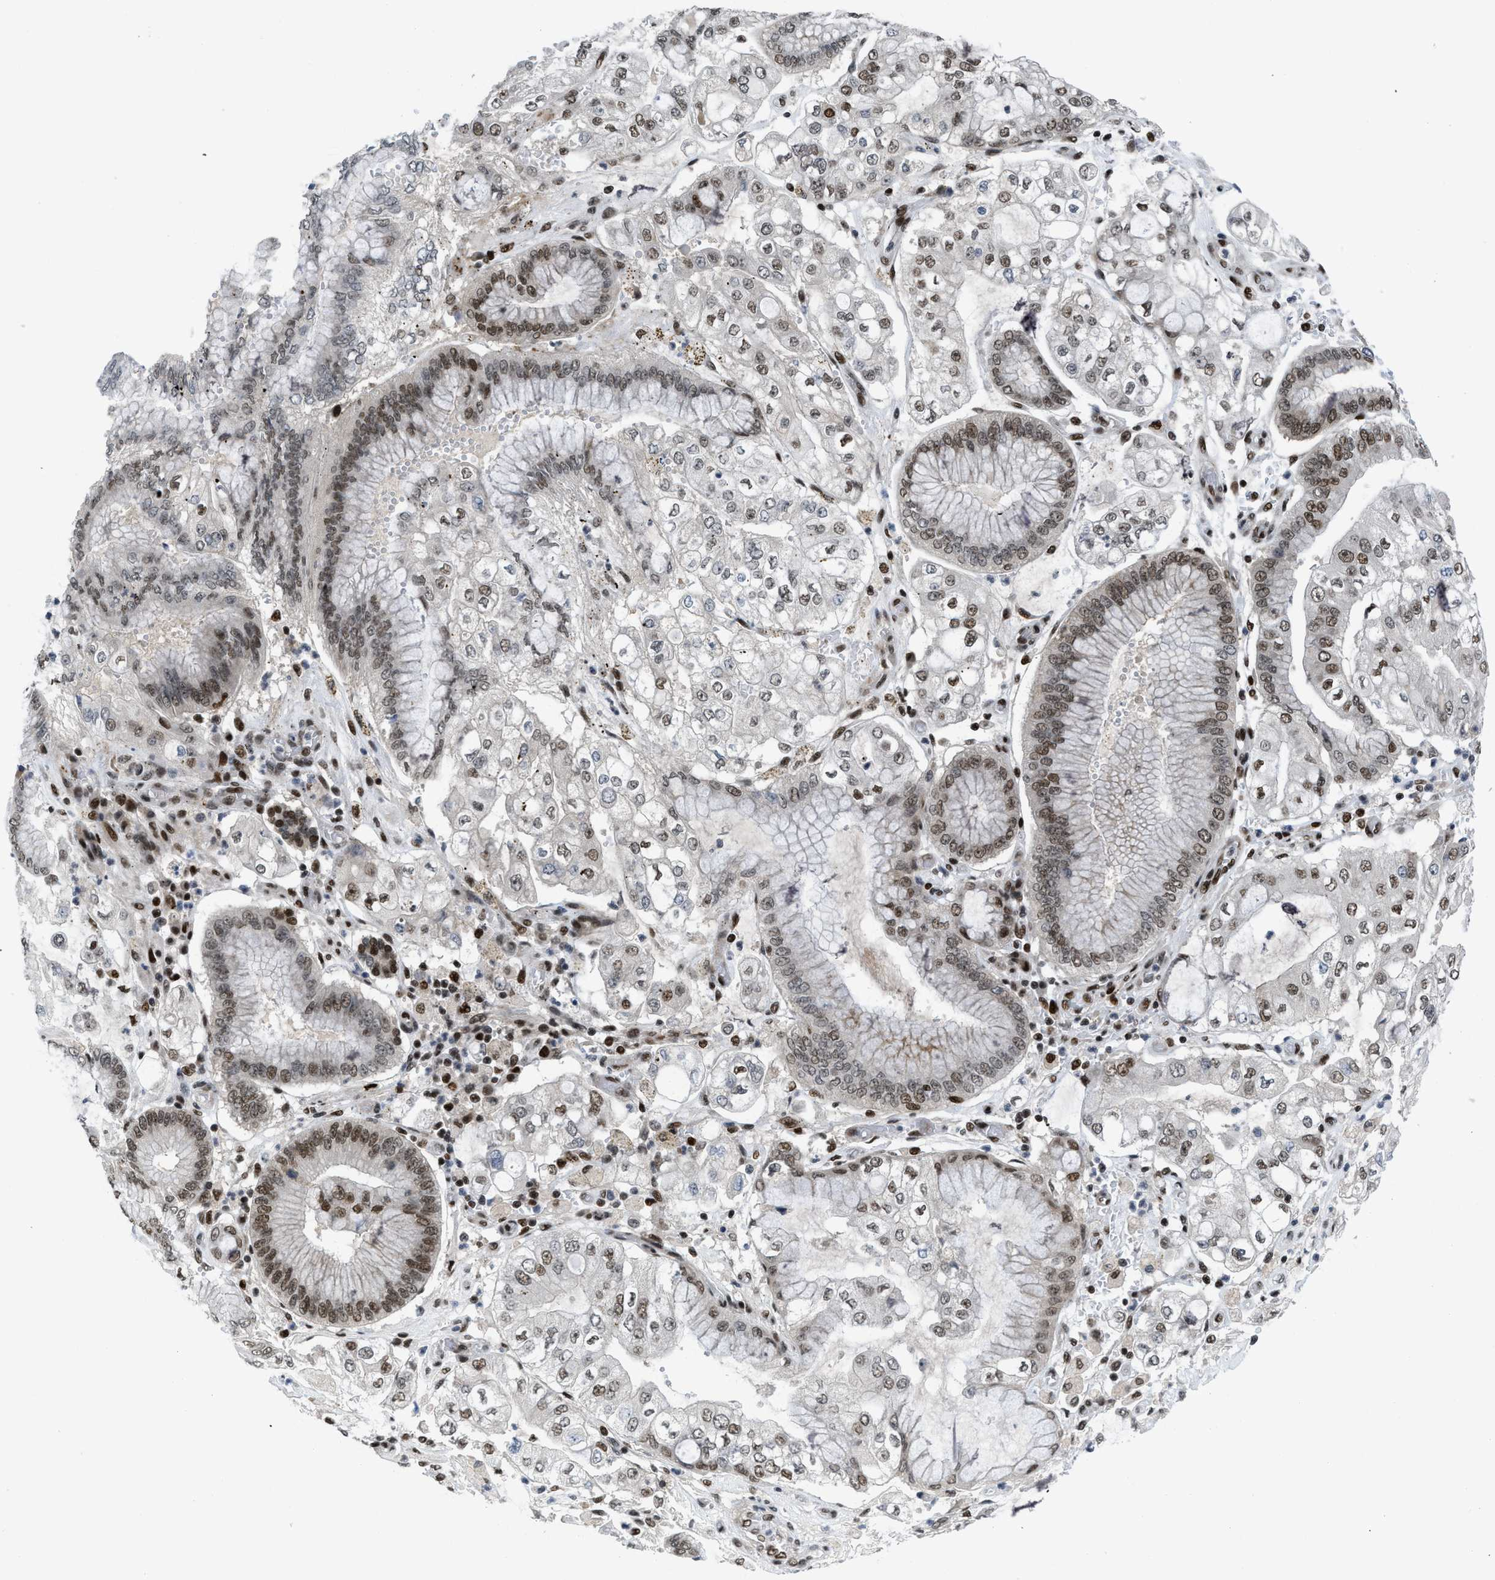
{"staining": {"intensity": "weak", "quantity": ">75%", "location": "nuclear"}, "tissue": "stomach cancer", "cell_type": "Tumor cells", "image_type": "cancer", "snomed": [{"axis": "morphology", "description": "Adenocarcinoma, NOS"}, {"axis": "topography", "description": "Stomach"}], "caption": "Human adenocarcinoma (stomach) stained with a brown dye reveals weak nuclear positive expression in approximately >75% of tumor cells.", "gene": "RFX5", "patient": {"sex": "male", "age": 76}}